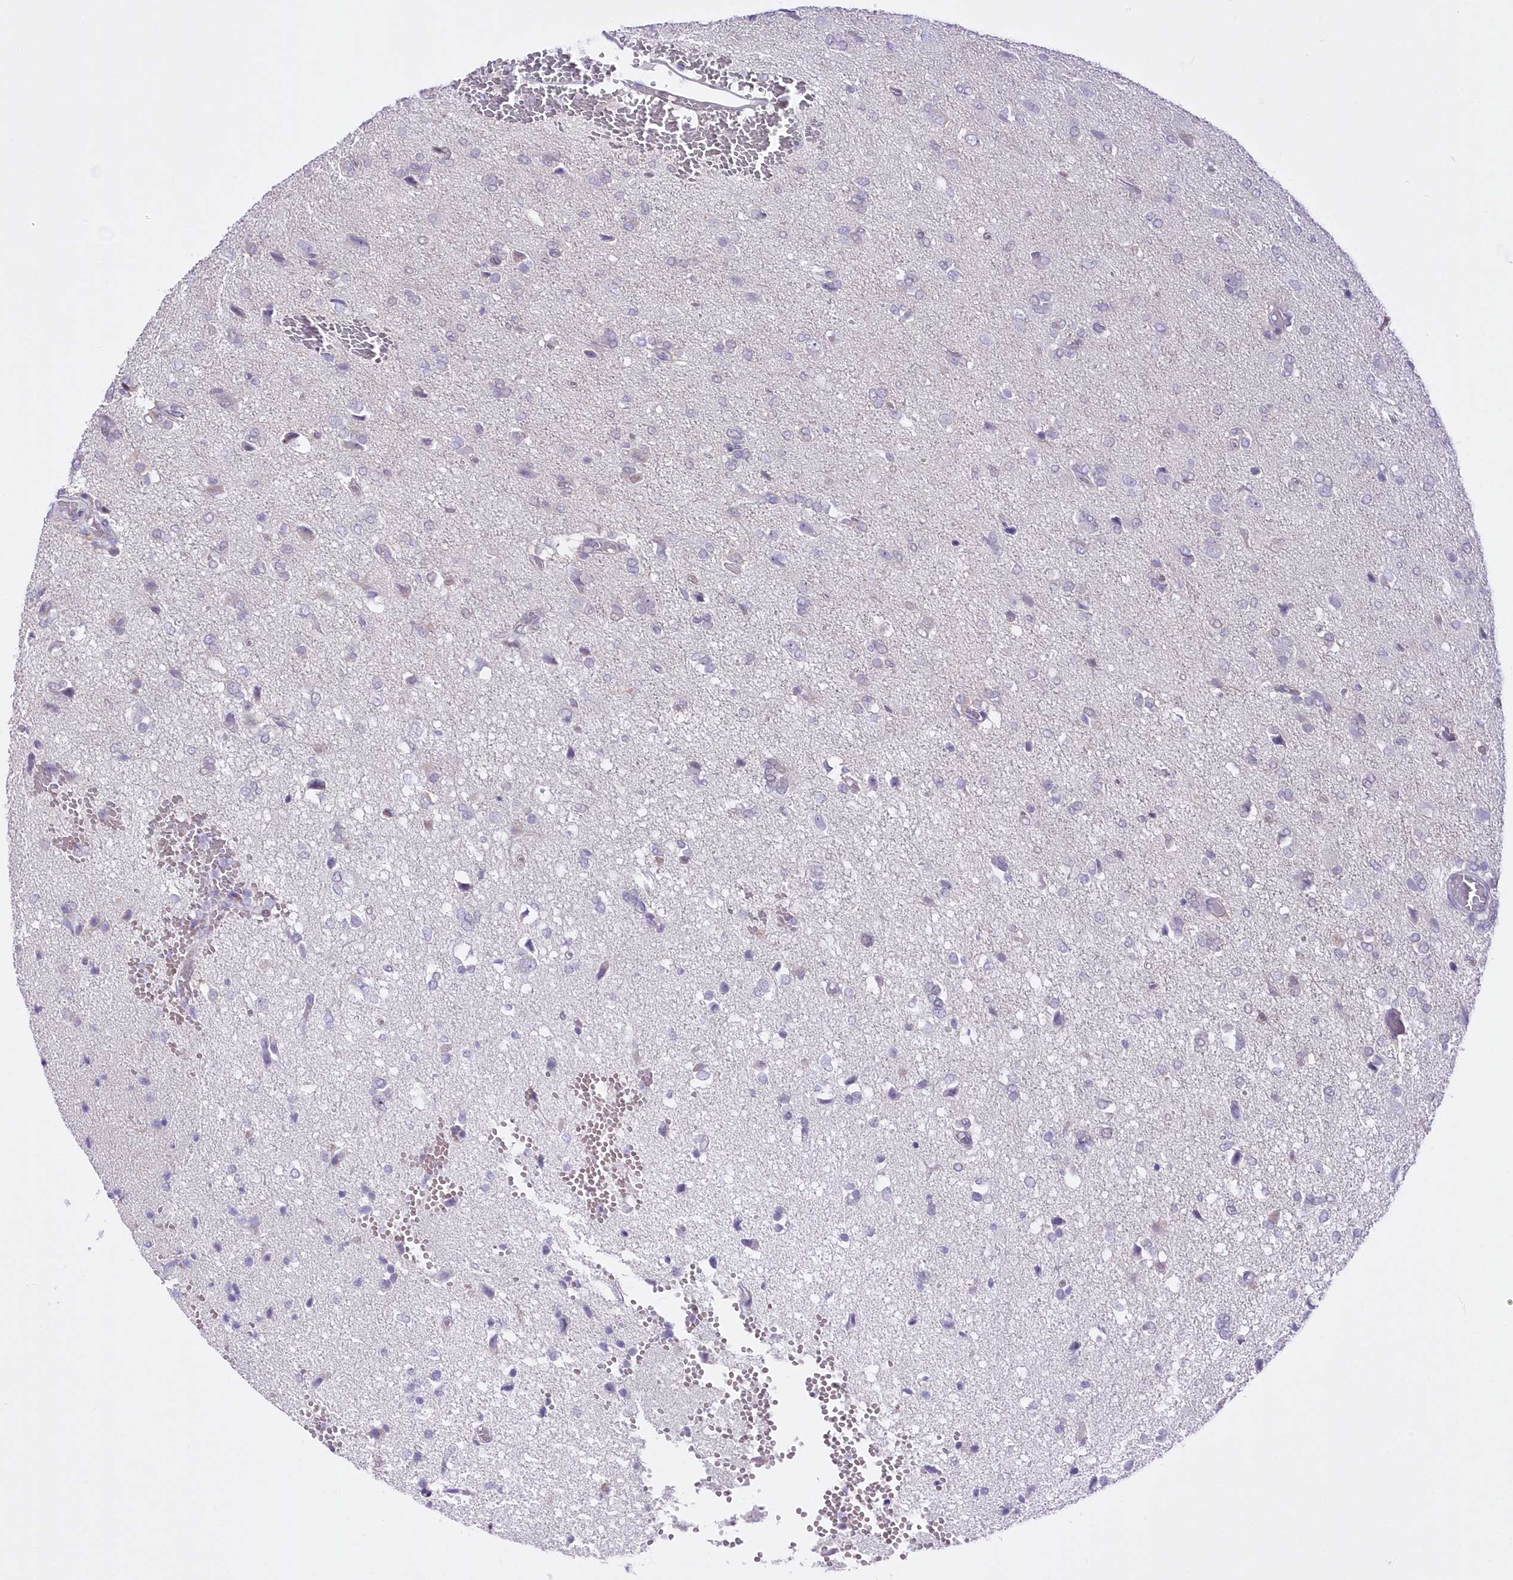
{"staining": {"intensity": "negative", "quantity": "none", "location": "none"}, "tissue": "glioma", "cell_type": "Tumor cells", "image_type": "cancer", "snomed": [{"axis": "morphology", "description": "Glioma, malignant, High grade"}, {"axis": "topography", "description": "Brain"}], "caption": "The immunohistochemistry (IHC) histopathology image has no significant expression in tumor cells of glioma tissue. Brightfield microscopy of immunohistochemistry stained with DAB (3,3'-diaminobenzidine) (brown) and hematoxylin (blue), captured at high magnification.", "gene": "UBA6", "patient": {"sex": "female", "age": 59}}